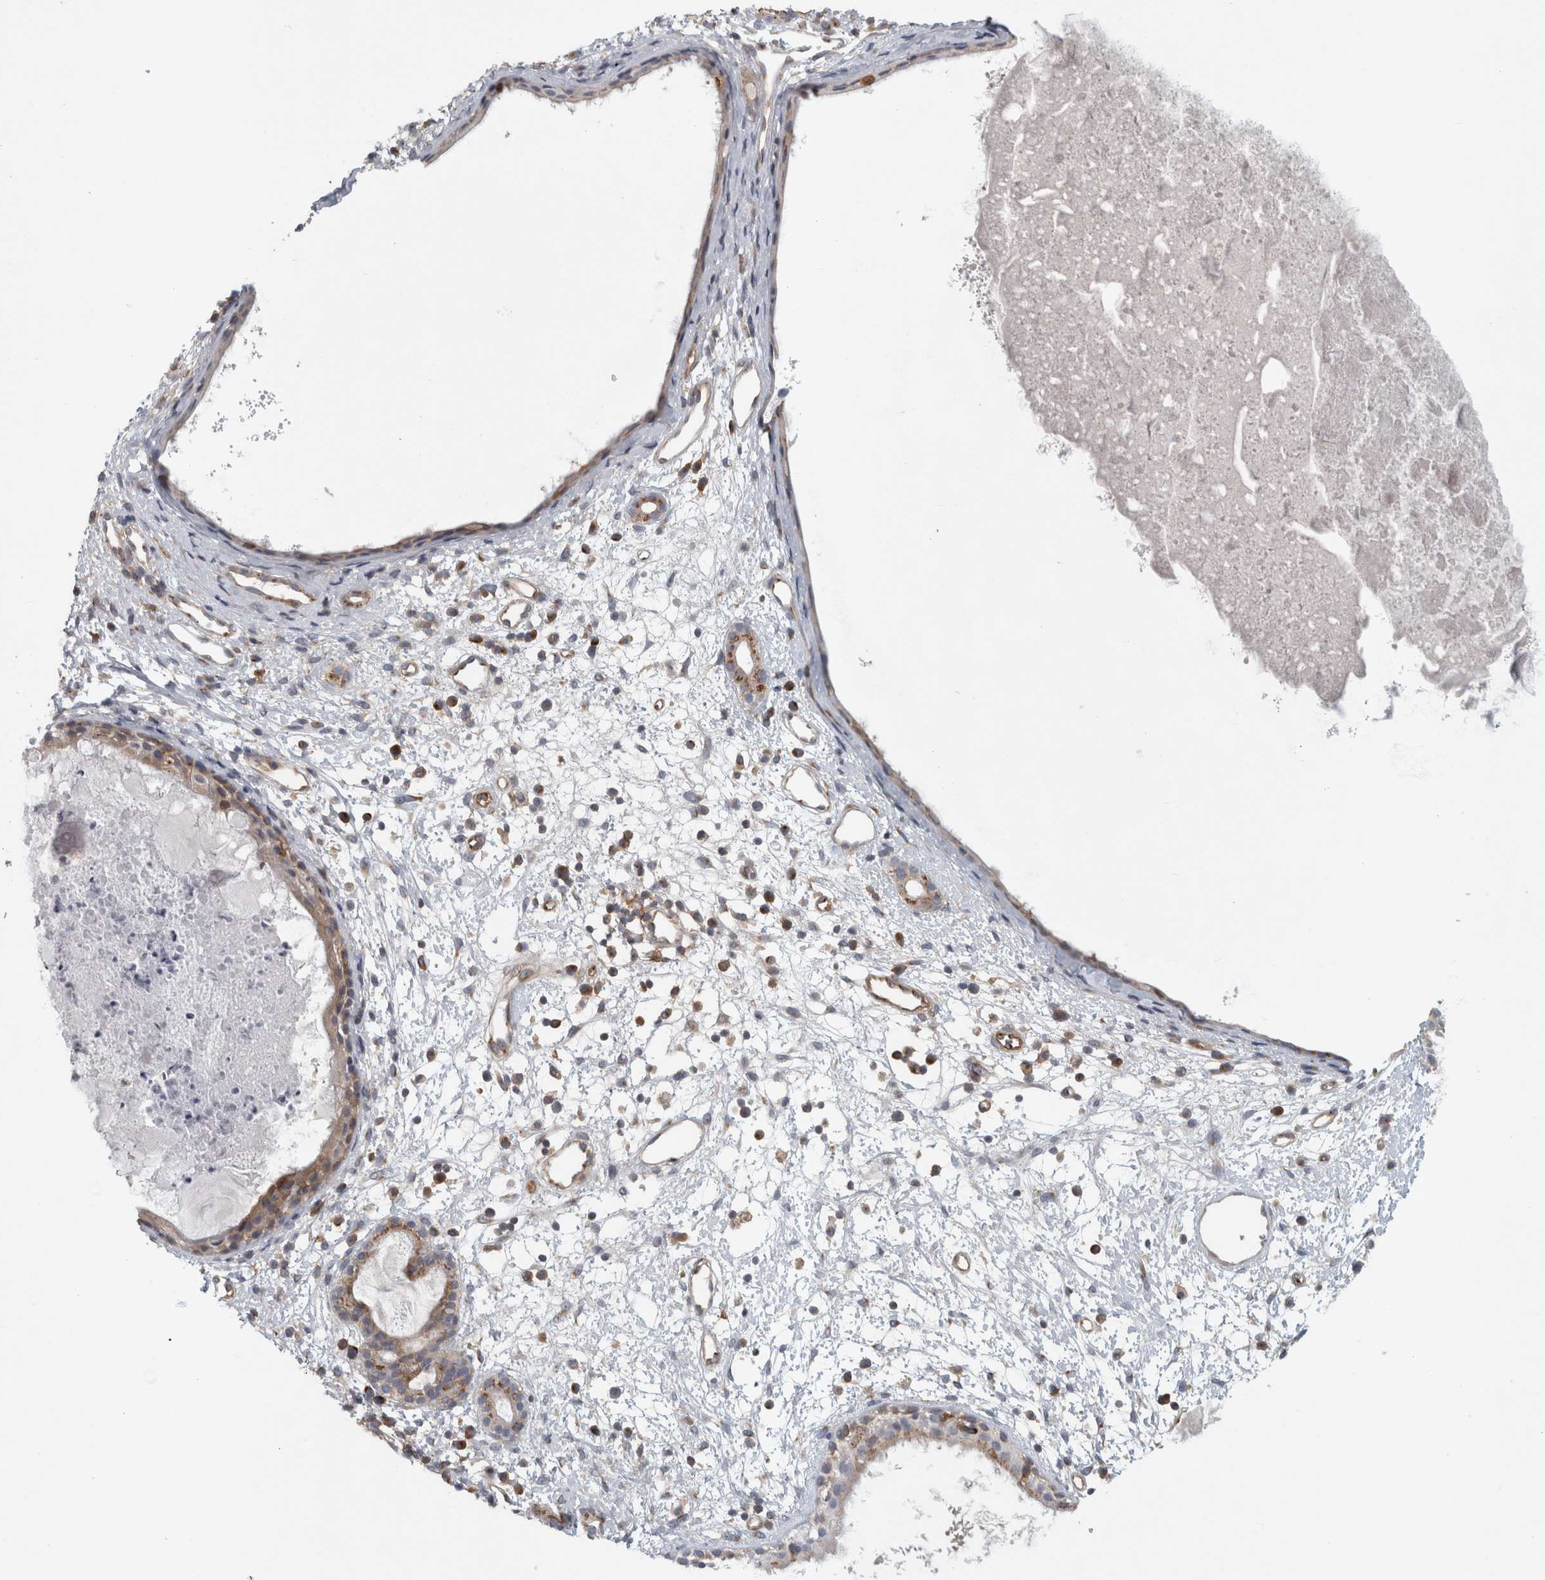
{"staining": {"intensity": "weak", "quantity": ">75%", "location": "cytoplasmic/membranous"}, "tissue": "nasopharynx", "cell_type": "Respiratory epithelial cells", "image_type": "normal", "snomed": [{"axis": "morphology", "description": "Normal tissue, NOS"}, {"axis": "topography", "description": "Nasopharynx"}], "caption": "The micrograph exhibits a brown stain indicating the presence of a protein in the cytoplasmic/membranous of respiratory epithelial cells in nasopharynx. Immunohistochemistry stains the protein in brown and the nuclei are stained blue.", "gene": "PEX6", "patient": {"sex": "male", "age": 22}}